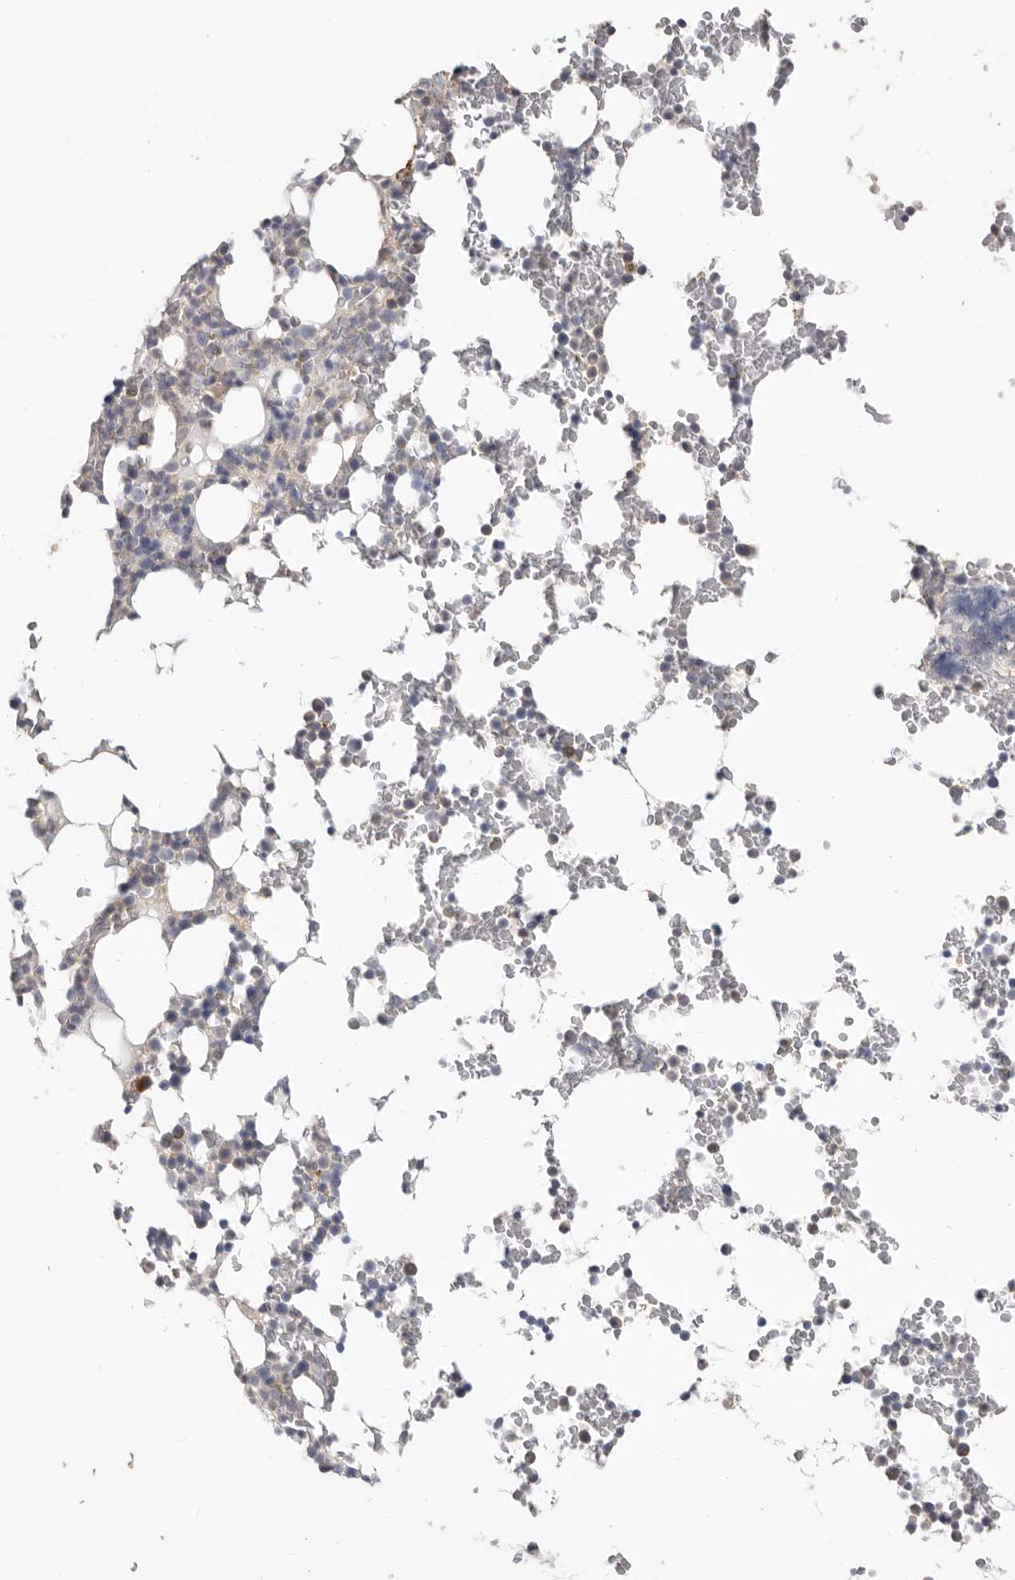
{"staining": {"intensity": "weak", "quantity": "25%-75%", "location": "cytoplasmic/membranous"}, "tissue": "bone marrow", "cell_type": "Hematopoietic cells", "image_type": "normal", "snomed": [{"axis": "morphology", "description": "Normal tissue, NOS"}, {"axis": "topography", "description": "Bone marrow"}], "caption": "The image reveals immunohistochemical staining of unremarkable bone marrow. There is weak cytoplasmic/membranous expression is identified in about 25%-75% of hematopoietic cells.", "gene": "WDTC1", "patient": {"sex": "male", "age": 58}}